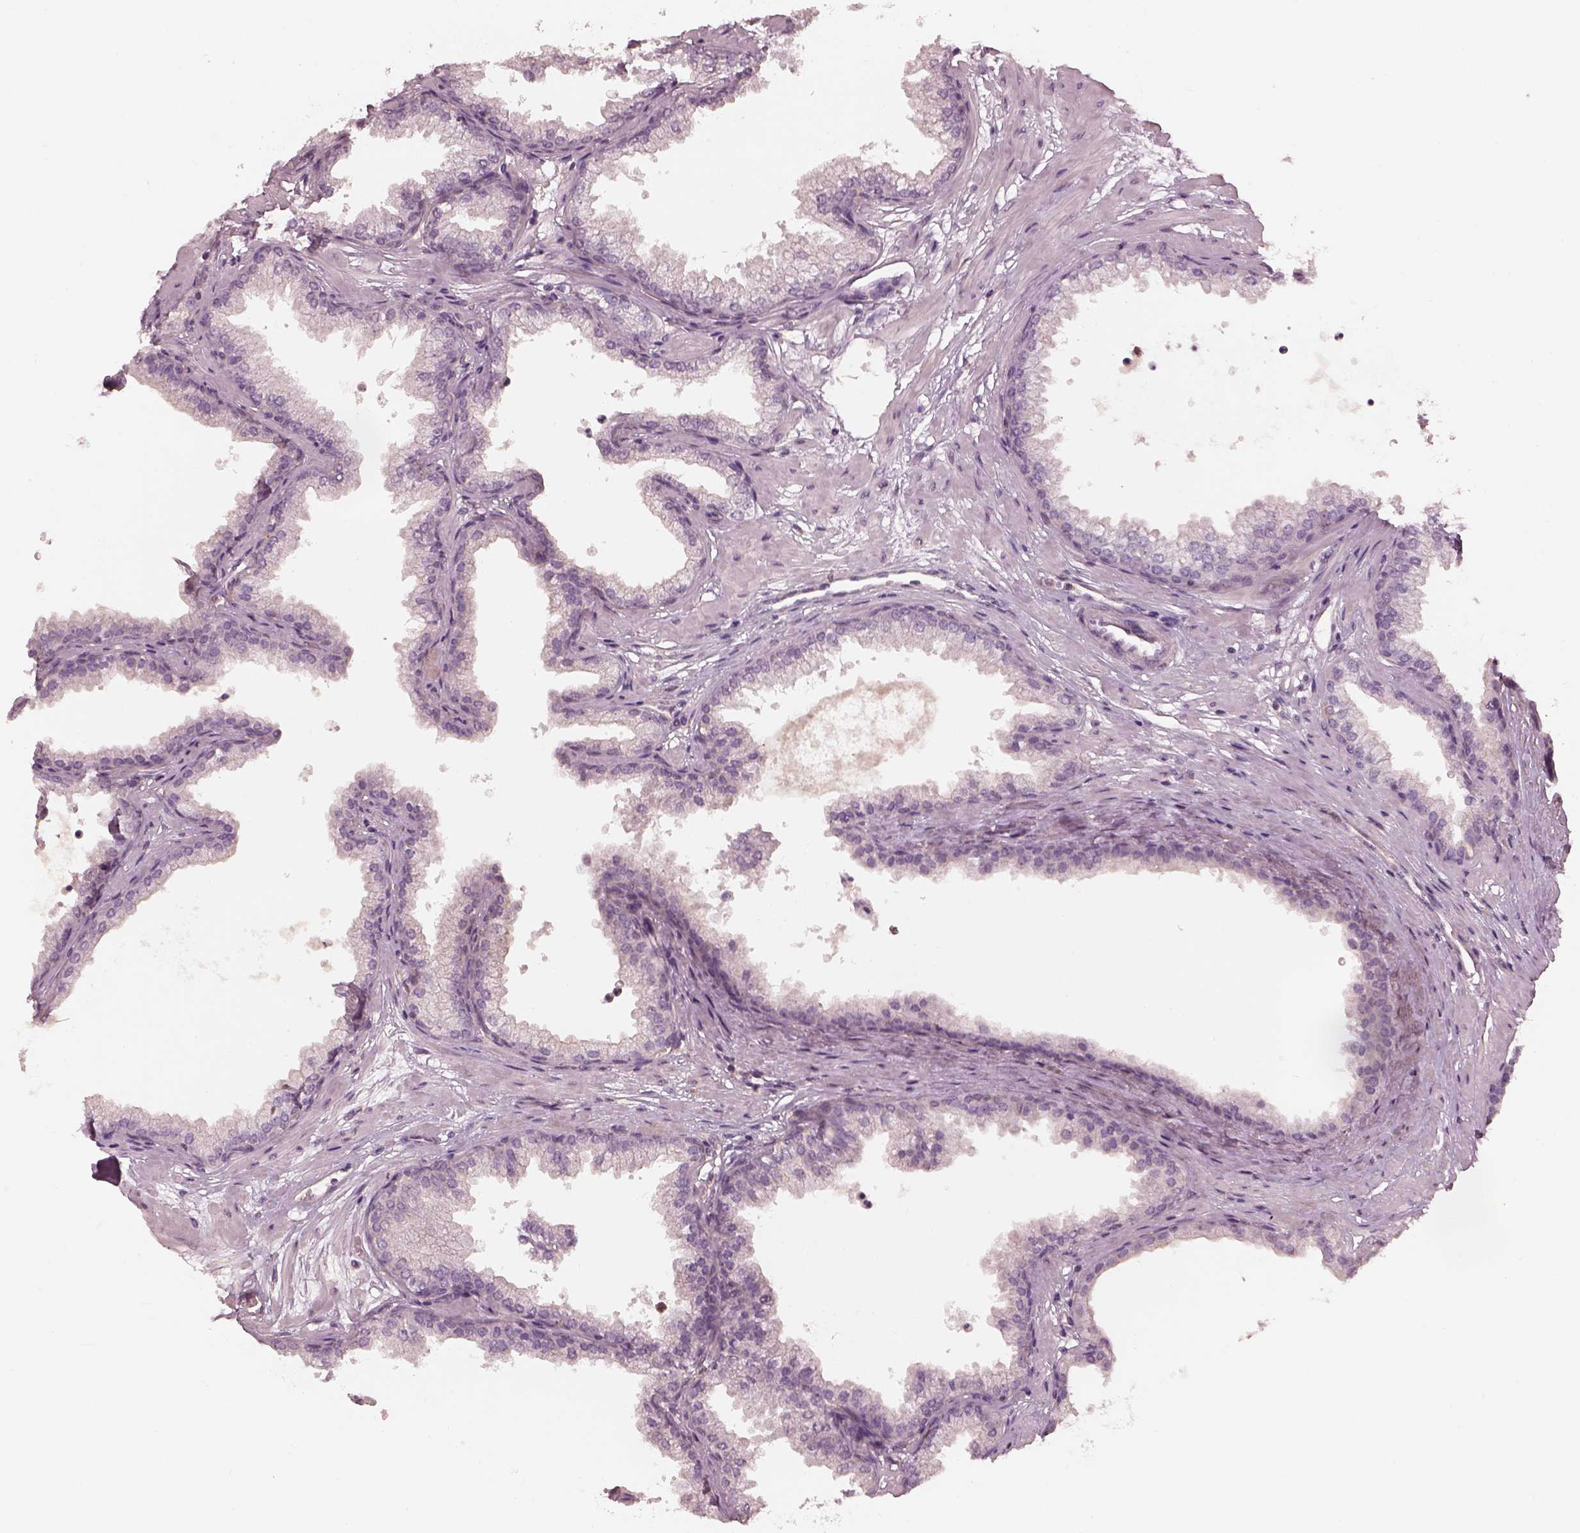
{"staining": {"intensity": "negative", "quantity": "none", "location": "none"}, "tissue": "prostate", "cell_type": "Glandular cells", "image_type": "normal", "snomed": [{"axis": "morphology", "description": "Normal tissue, NOS"}, {"axis": "topography", "description": "Prostate"}], "caption": "Photomicrograph shows no protein staining in glandular cells of unremarkable prostate.", "gene": "PRKACG", "patient": {"sex": "male", "age": 37}}